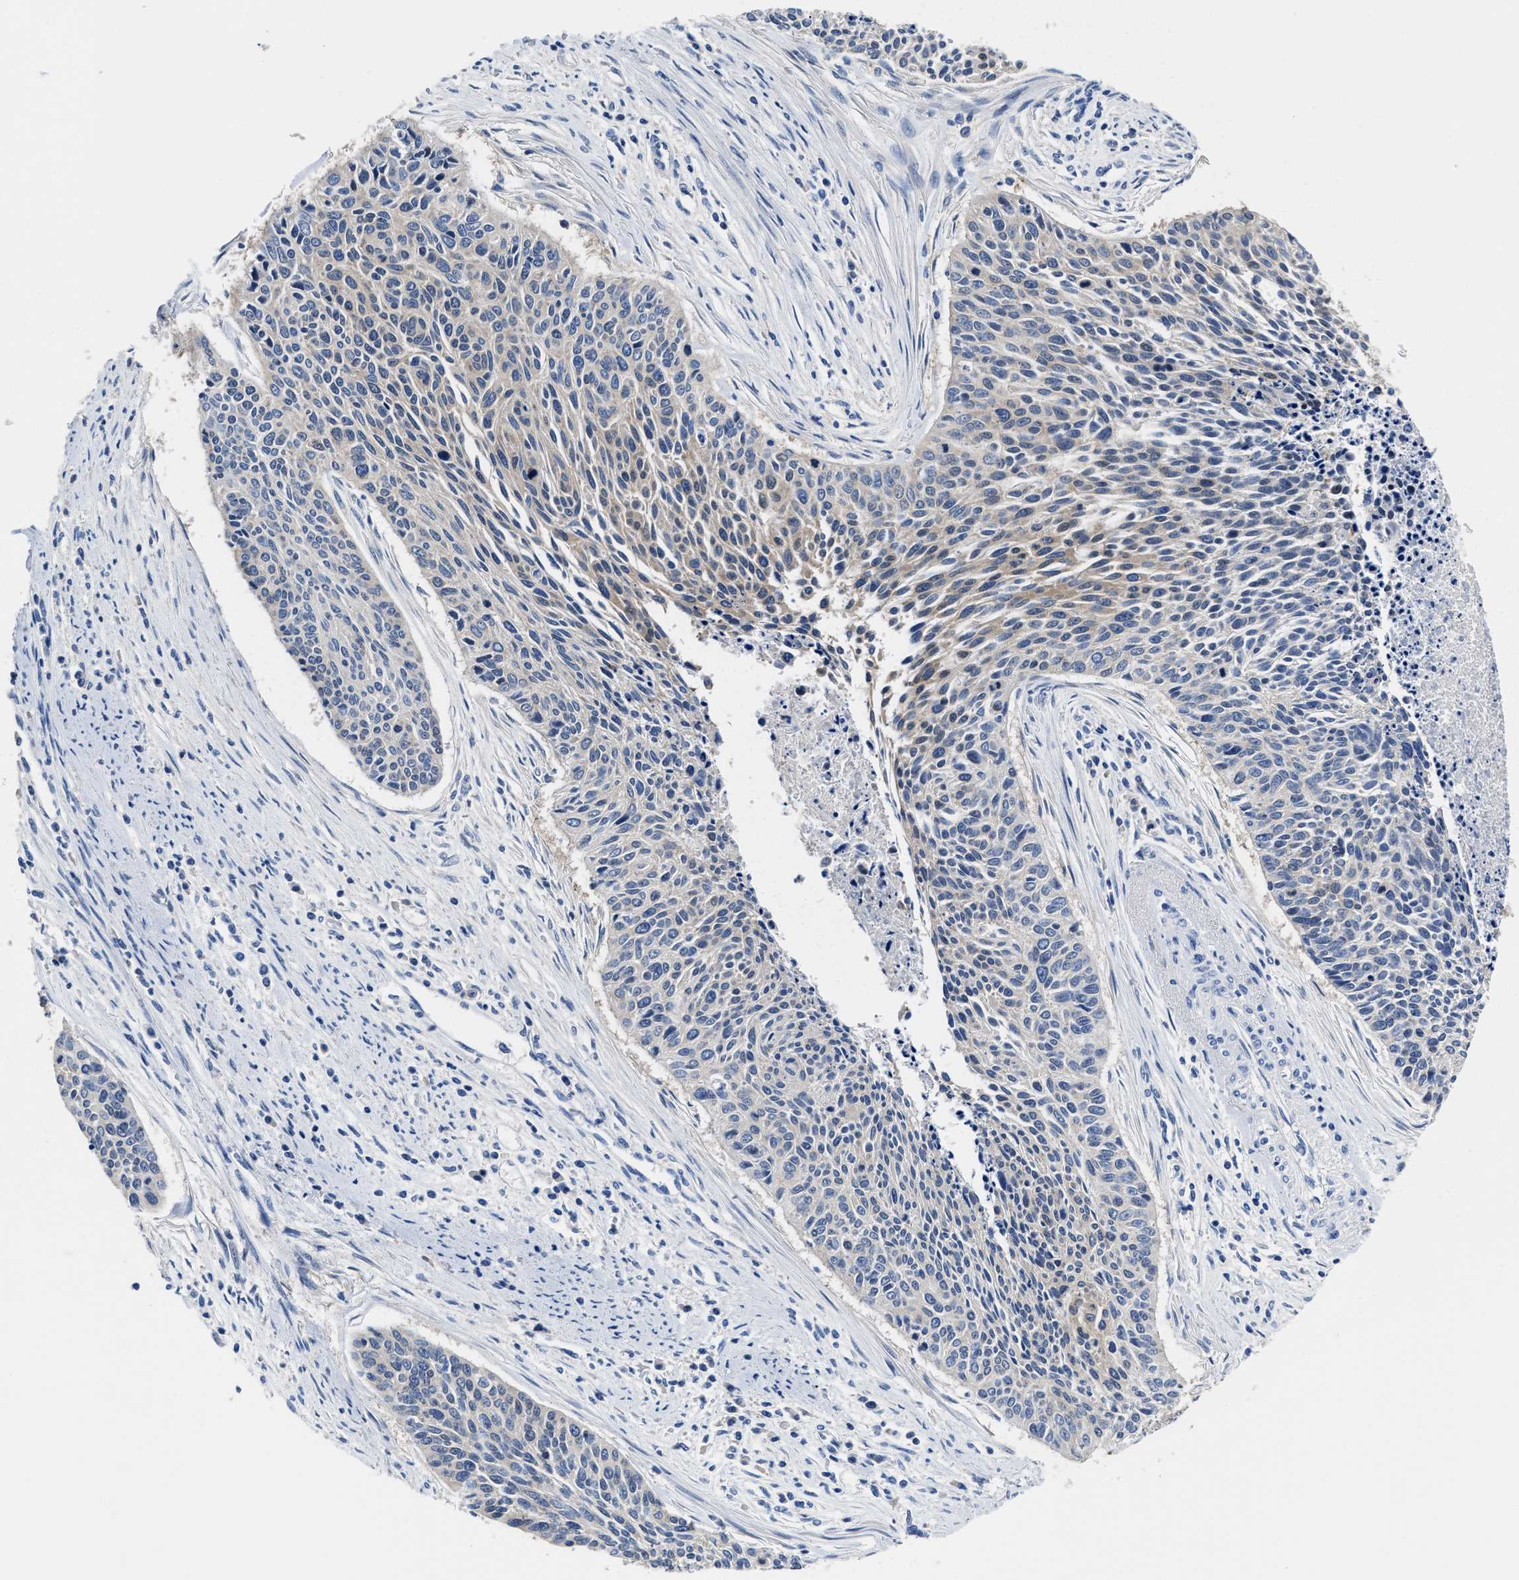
{"staining": {"intensity": "moderate", "quantity": "<25%", "location": "cytoplasmic/membranous"}, "tissue": "cervical cancer", "cell_type": "Tumor cells", "image_type": "cancer", "snomed": [{"axis": "morphology", "description": "Squamous cell carcinoma, NOS"}, {"axis": "topography", "description": "Cervix"}], "caption": "Protein analysis of cervical cancer (squamous cell carcinoma) tissue displays moderate cytoplasmic/membranous expression in about <25% of tumor cells. (DAB = brown stain, brightfield microscopy at high magnification).", "gene": "YARS1", "patient": {"sex": "female", "age": 55}}